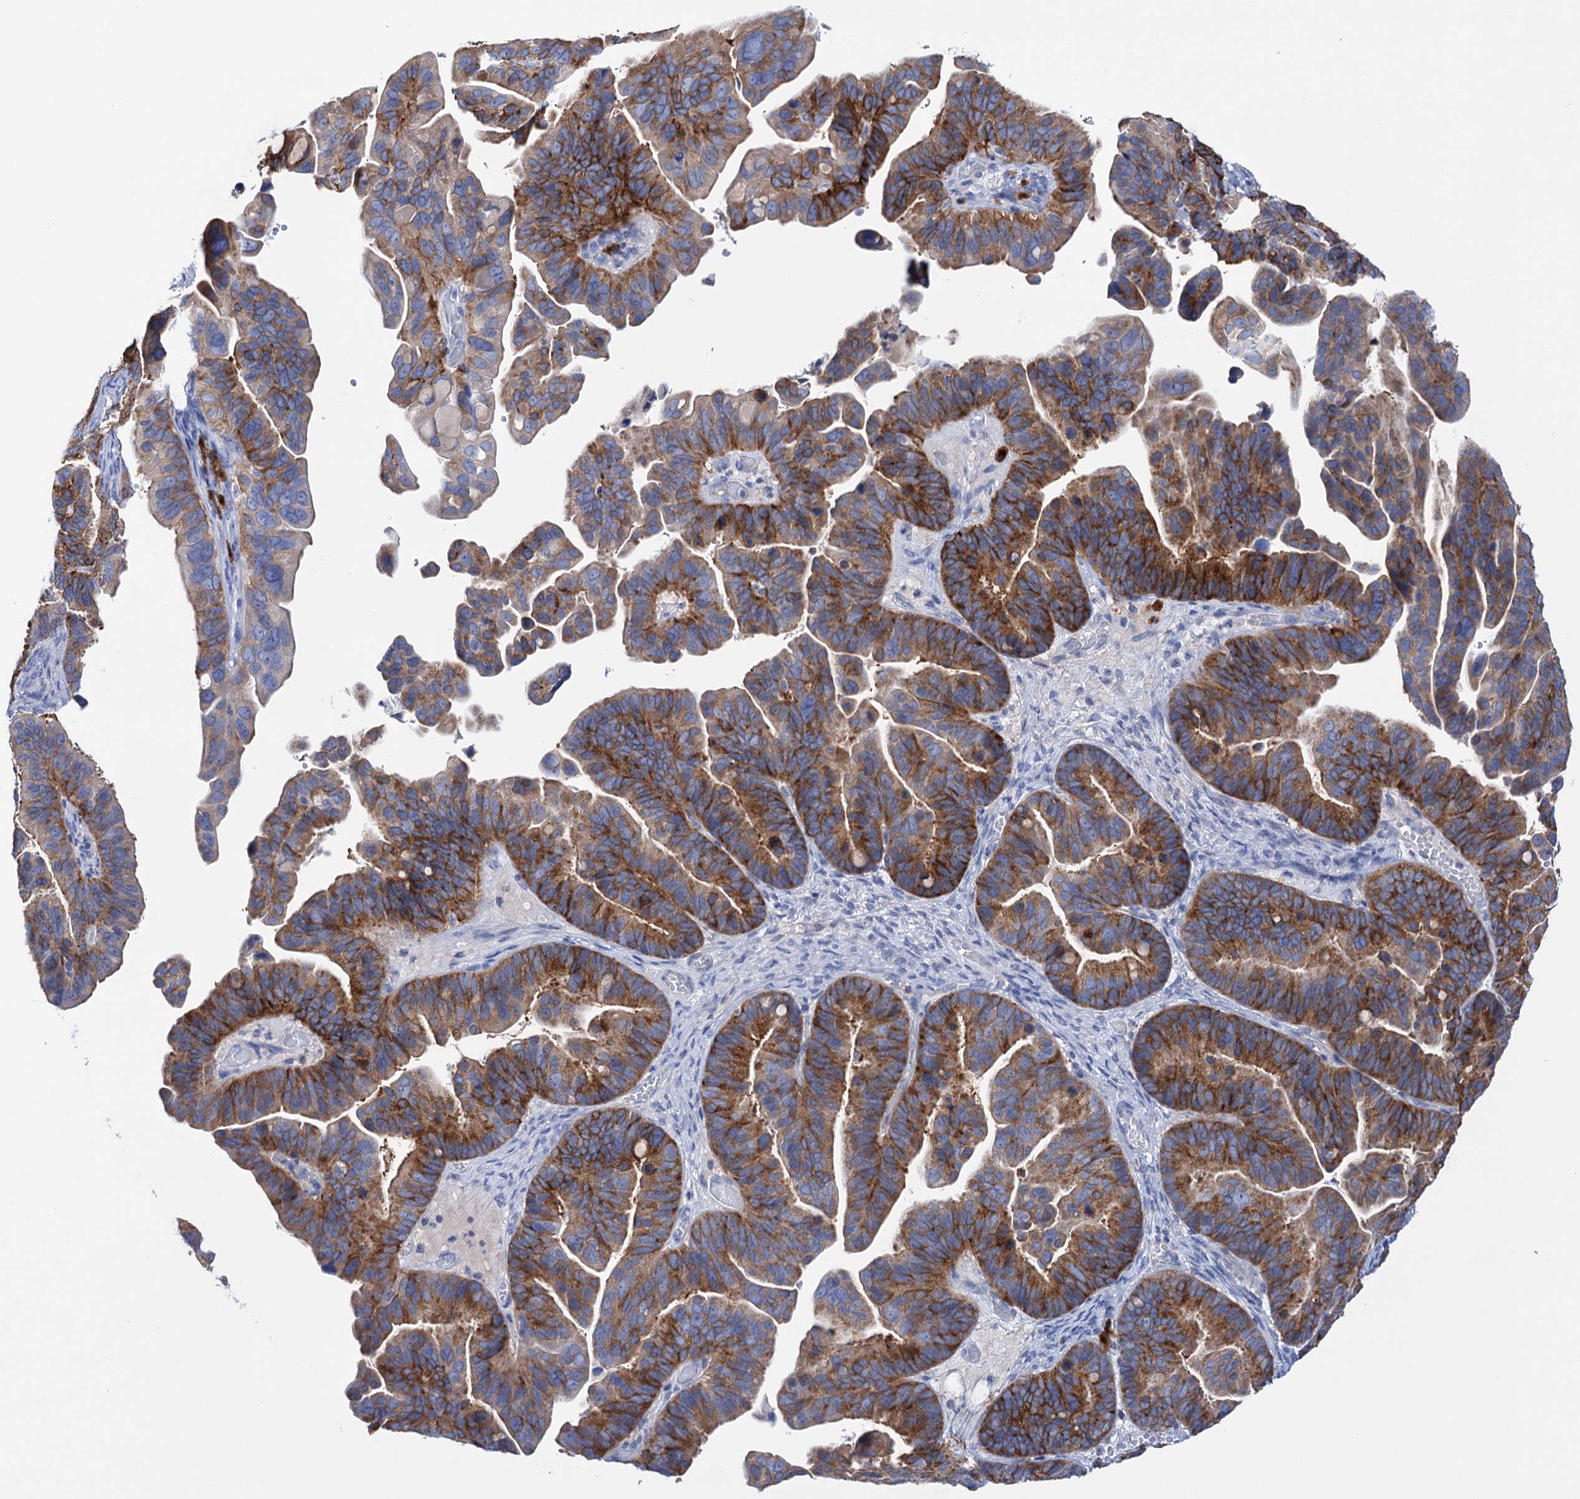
{"staining": {"intensity": "moderate", "quantity": ">75%", "location": "cytoplasmic/membranous"}, "tissue": "ovarian cancer", "cell_type": "Tumor cells", "image_type": "cancer", "snomed": [{"axis": "morphology", "description": "Cystadenocarcinoma, serous, NOS"}, {"axis": "topography", "description": "Ovary"}], "caption": "Immunohistochemical staining of serous cystadenocarcinoma (ovarian) shows medium levels of moderate cytoplasmic/membranous staining in about >75% of tumor cells.", "gene": "BBS4", "patient": {"sex": "female", "age": 56}}